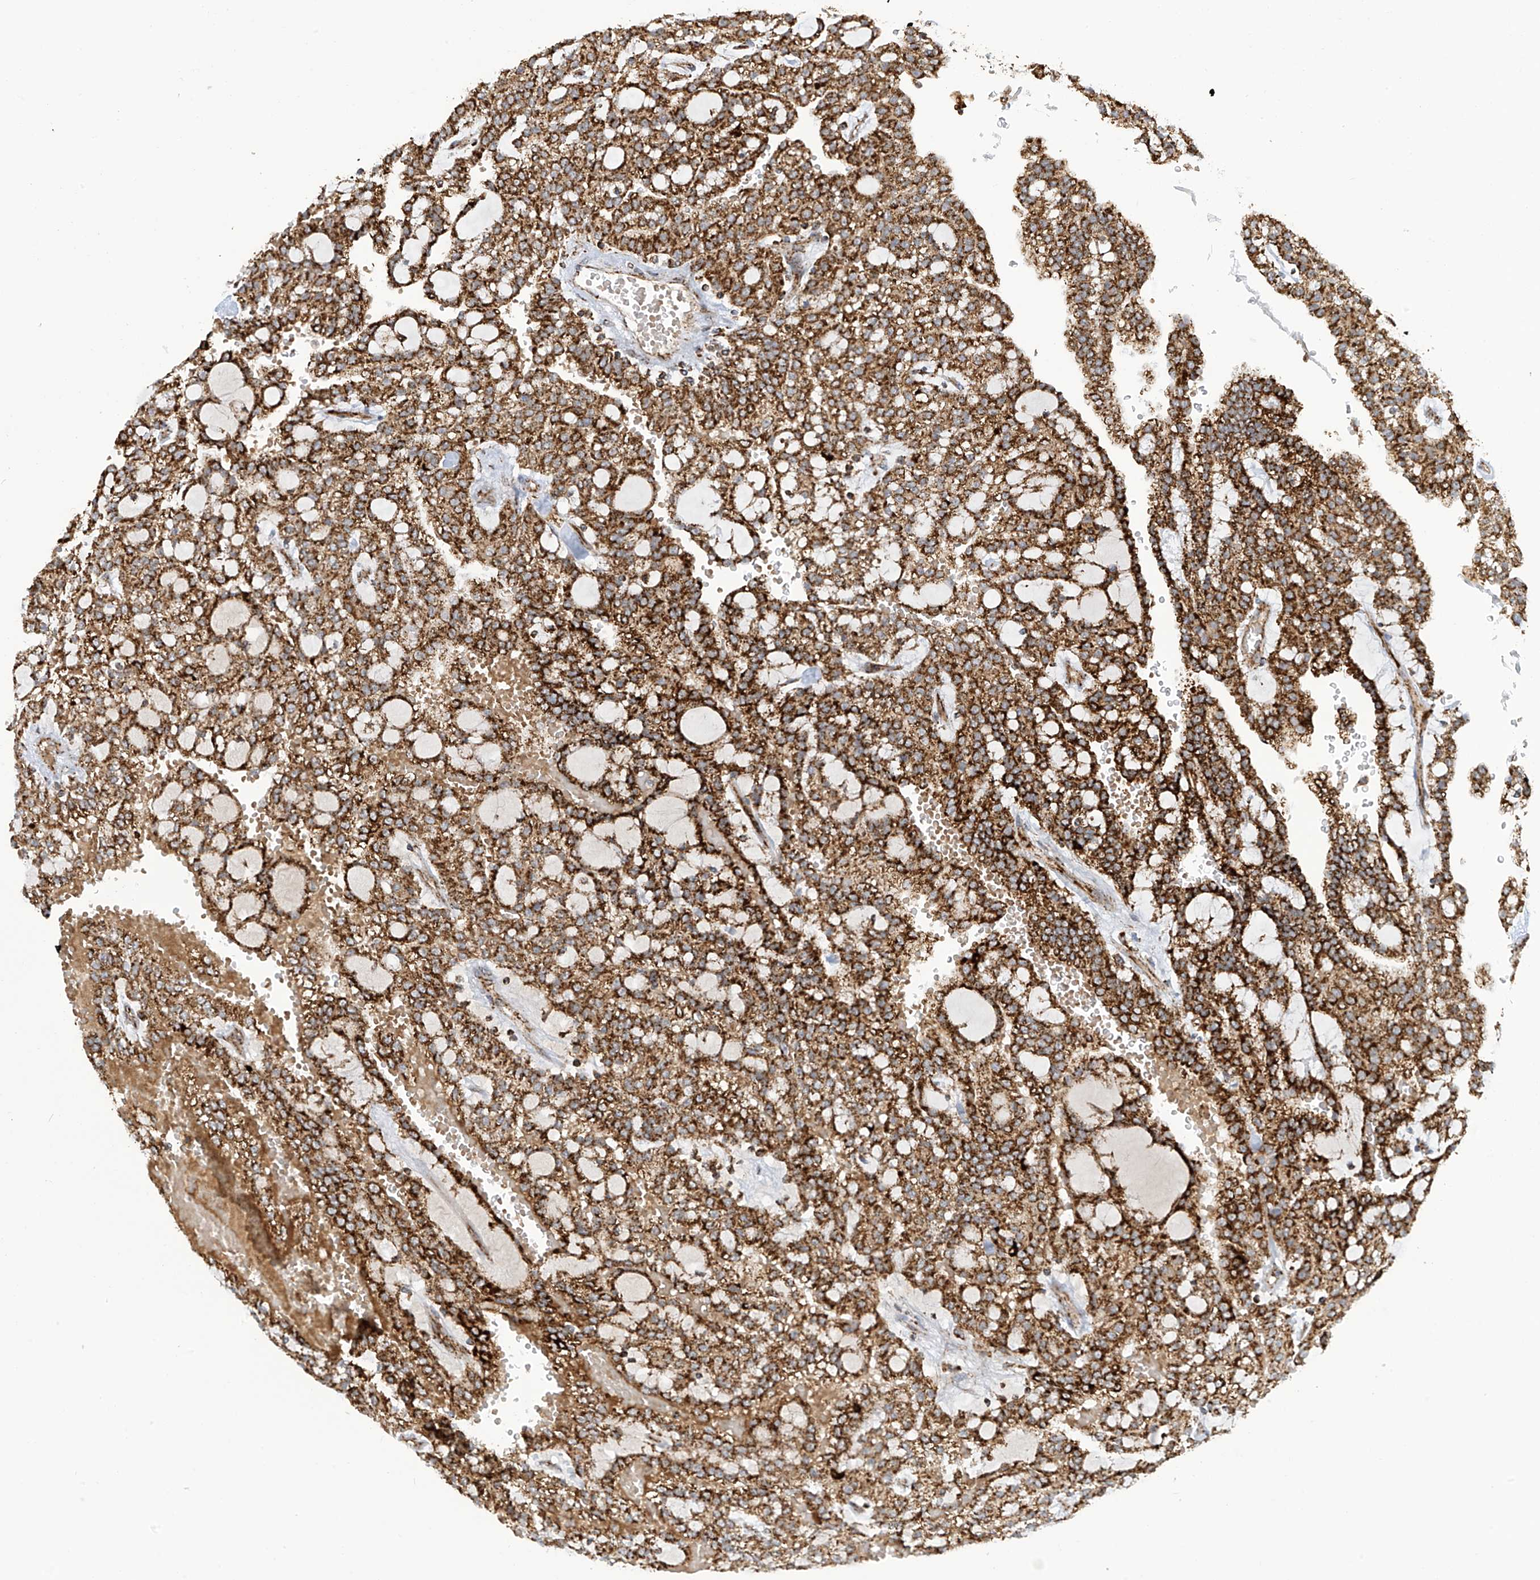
{"staining": {"intensity": "strong", "quantity": ">75%", "location": "cytoplasmic/membranous"}, "tissue": "renal cancer", "cell_type": "Tumor cells", "image_type": "cancer", "snomed": [{"axis": "morphology", "description": "Adenocarcinoma, NOS"}, {"axis": "topography", "description": "Kidney"}], "caption": "DAB (3,3'-diaminobenzidine) immunohistochemical staining of renal cancer exhibits strong cytoplasmic/membranous protein staining in approximately >75% of tumor cells.", "gene": "COX10", "patient": {"sex": "male", "age": 63}}